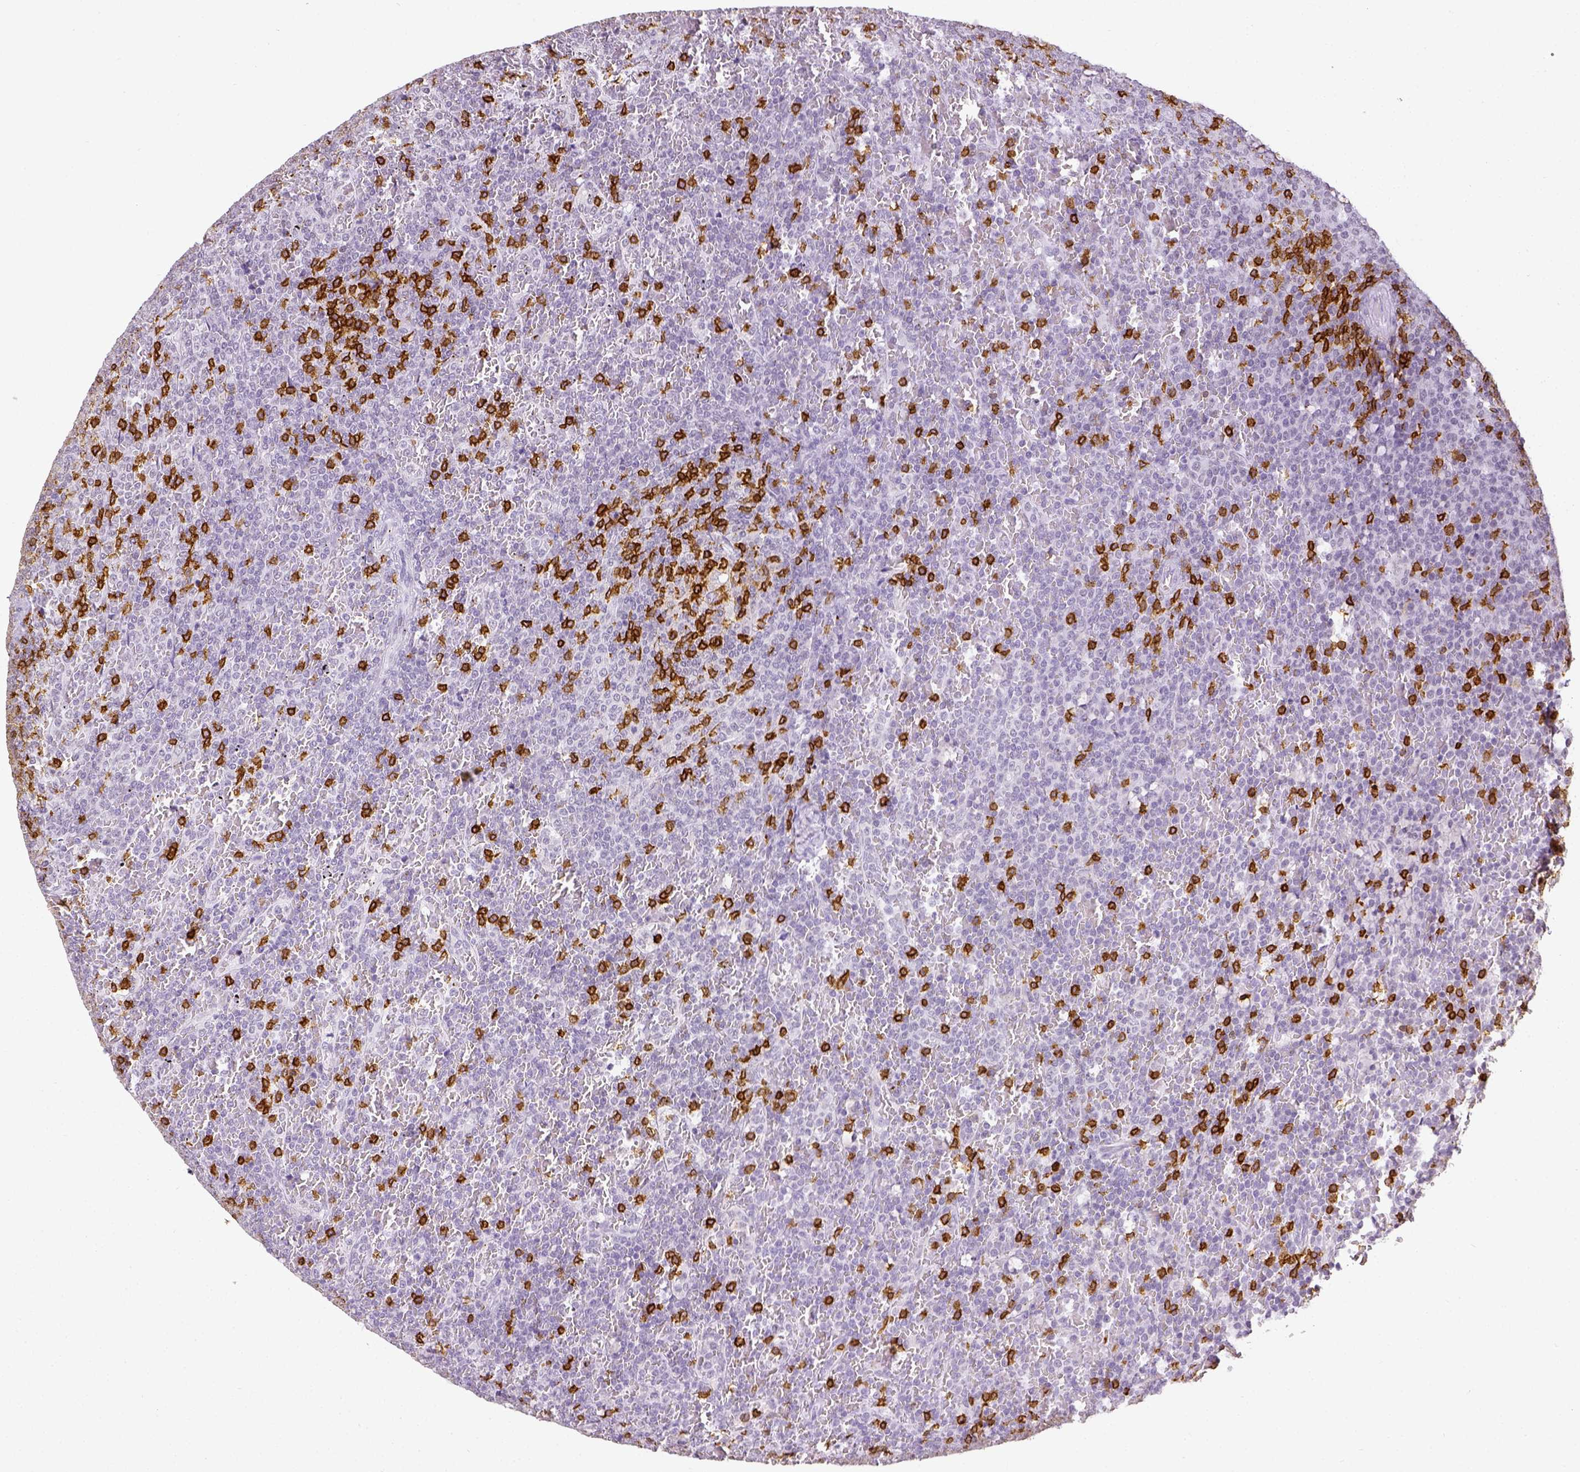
{"staining": {"intensity": "negative", "quantity": "none", "location": "none"}, "tissue": "lymphoma", "cell_type": "Tumor cells", "image_type": "cancer", "snomed": [{"axis": "morphology", "description": "Malignant lymphoma, non-Hodgkin's type, Low grade"}, {"axis": "topography", "description": "Spleen"}], "caption": "Immunohistochemistry image of lymphoma stained for a protein (brown), which shows no positivity in tumor cells.", "gene": "CD3E", "patient": {"sex": "female", "age": 77}}